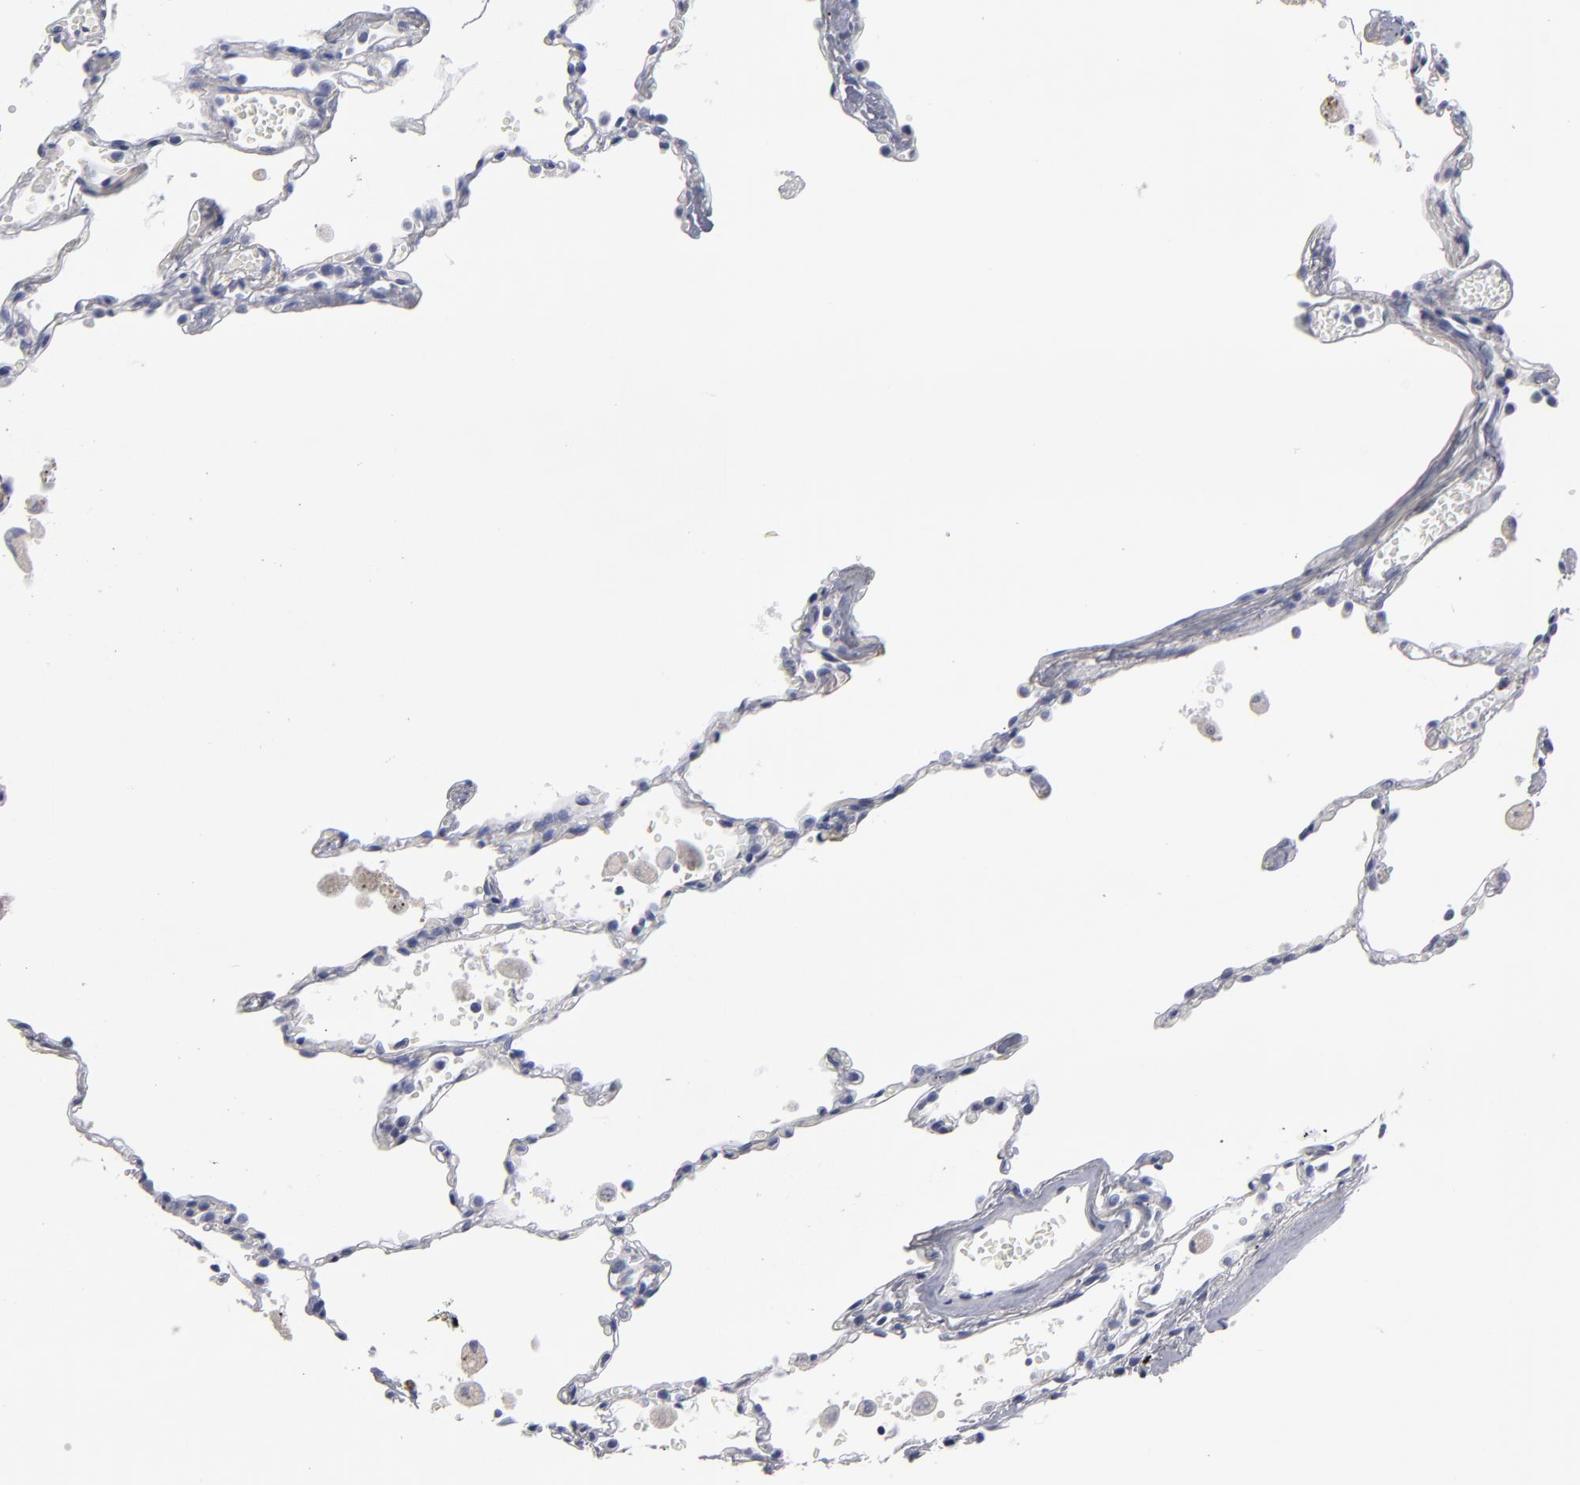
{"staining": {"intensity": "negative", "quantity": "none", "location": "none"}, "tissue": "lung", "cell_type": "Alveolar cells", "image_type": "normal", "snomed": [{"axis": "morphology", "description": "Normal tissue, NOS"}, {"axis": "topography", "description": "Lung"}], "caption": "Micrograph shows no significant protein staining in alveolar cells of benign lung.", "gene": "CCDC80", "patient": {"sex": "male", "age": 71}}